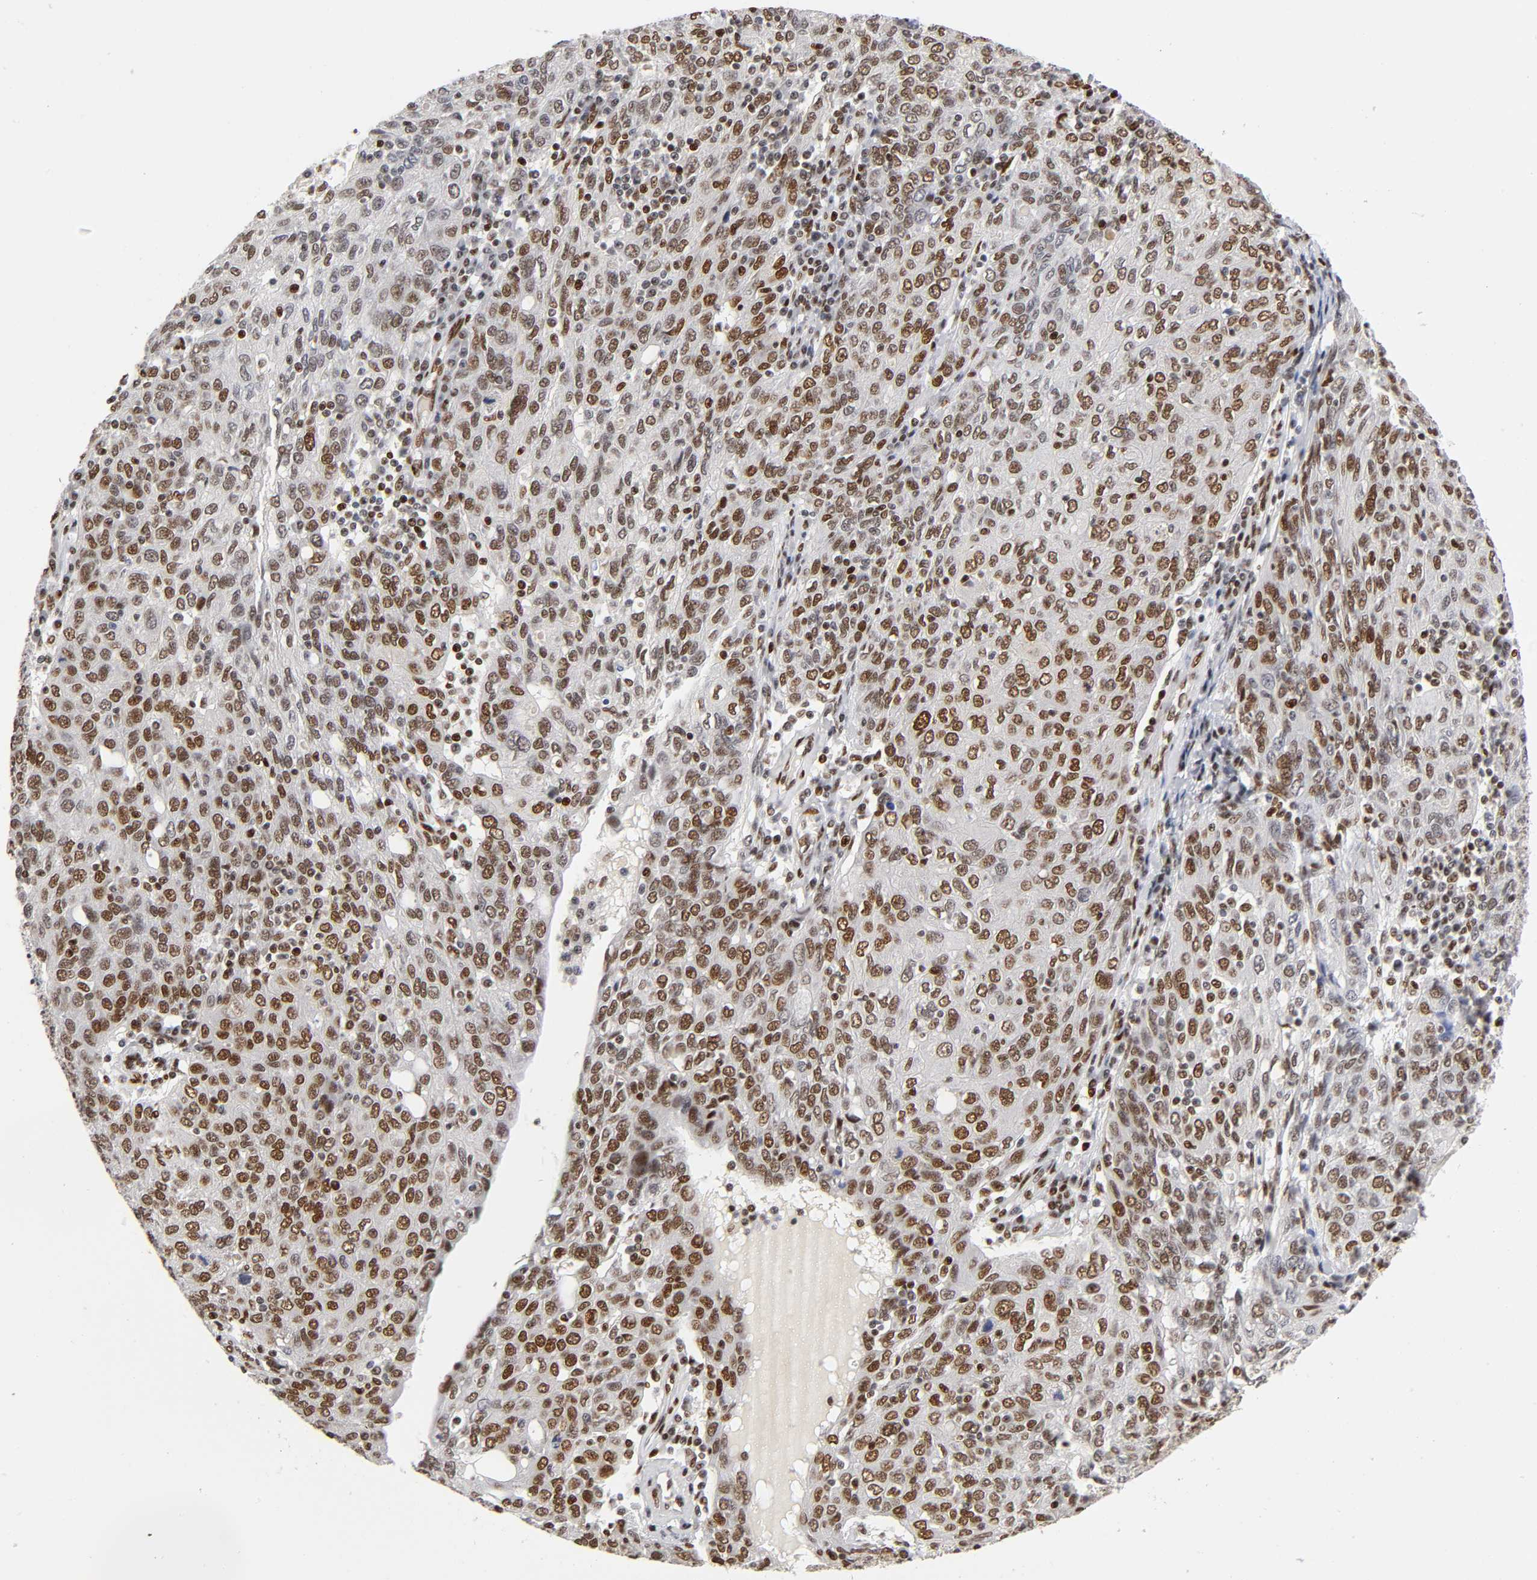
{"staining": {"intensity": "strong", "quantity": ">75%", "location": "nuclear"}, "tissue": "ovarian cancer", "cell_type": "Tumor cells", "image_type": "cancer", "snomed": [{"axis": "morphology", "description": "Carcinoma, endometroid"}, {"axis": "topography", "description": "Ovary"}], "caption": "IHC micrograph of human ovarian endometroid carcinoma stained for a protein (brown), which shows high levels of strong nuclear staining in approximately >75% of tumor cells.", "gene": "NR3C1", "patient": {"sex": "female", "age": 50}}